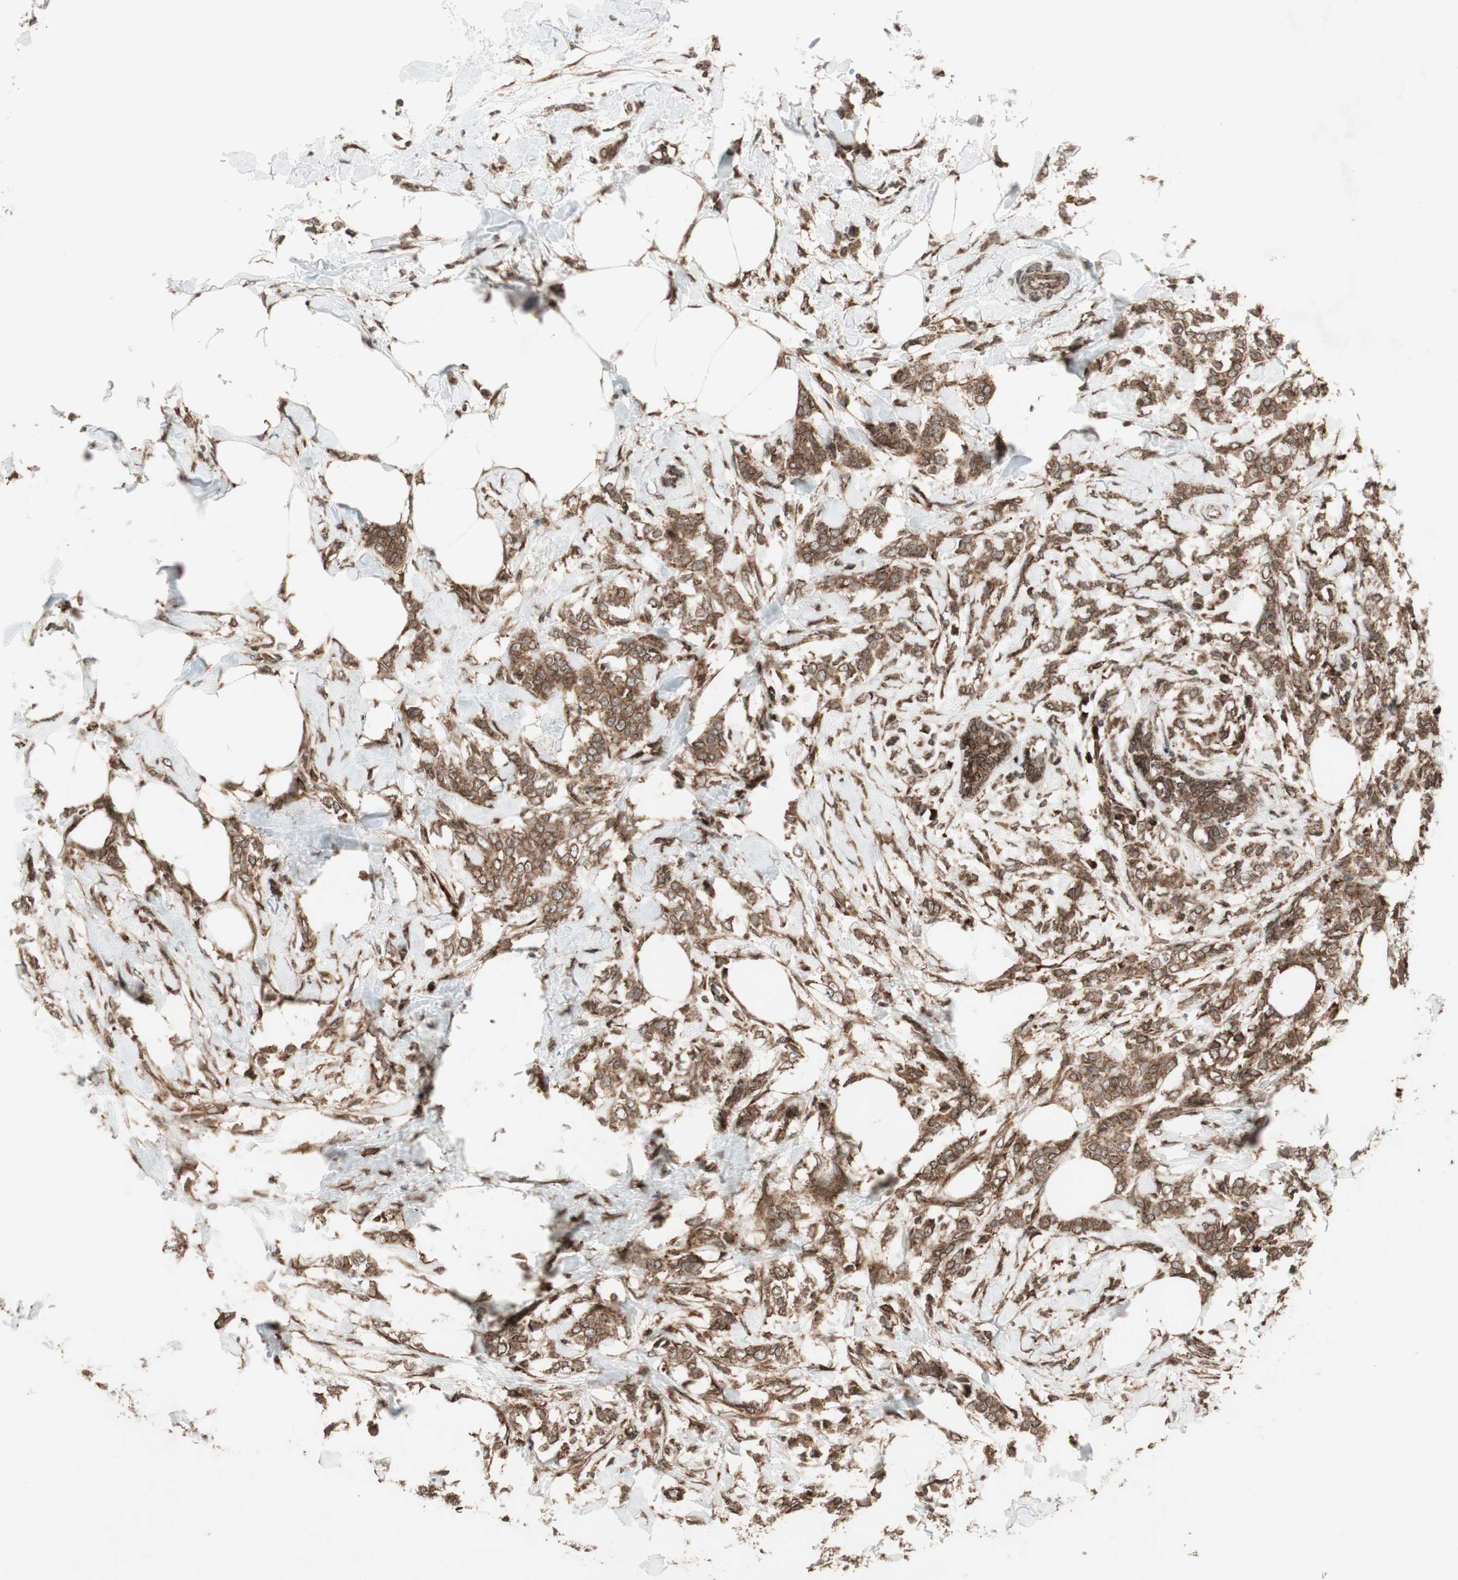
{"staining": {"intensity": "moderate", "quantity": ">75%", "location": "cytoplasmic/membranous"}, "tissue": "breast cancer", "cell_type": "Tumor cells", "image_type": "cancer", "snomed": [{"axis": "morphology", "description": "Lobular carcinoma, in situ"}, {"axis": "morphology", "description": "Lobular carcinoma"}, {"axis": "topography", "description": "Breast"}], "caption": "The immunohistochemical stain highlights moderate cytoplasmic/membranous staining in tumor cells of lobular carcinoma (breast) tissue.", "gene": "NUP62", "patient": {"sex": "female", "age": 41}}